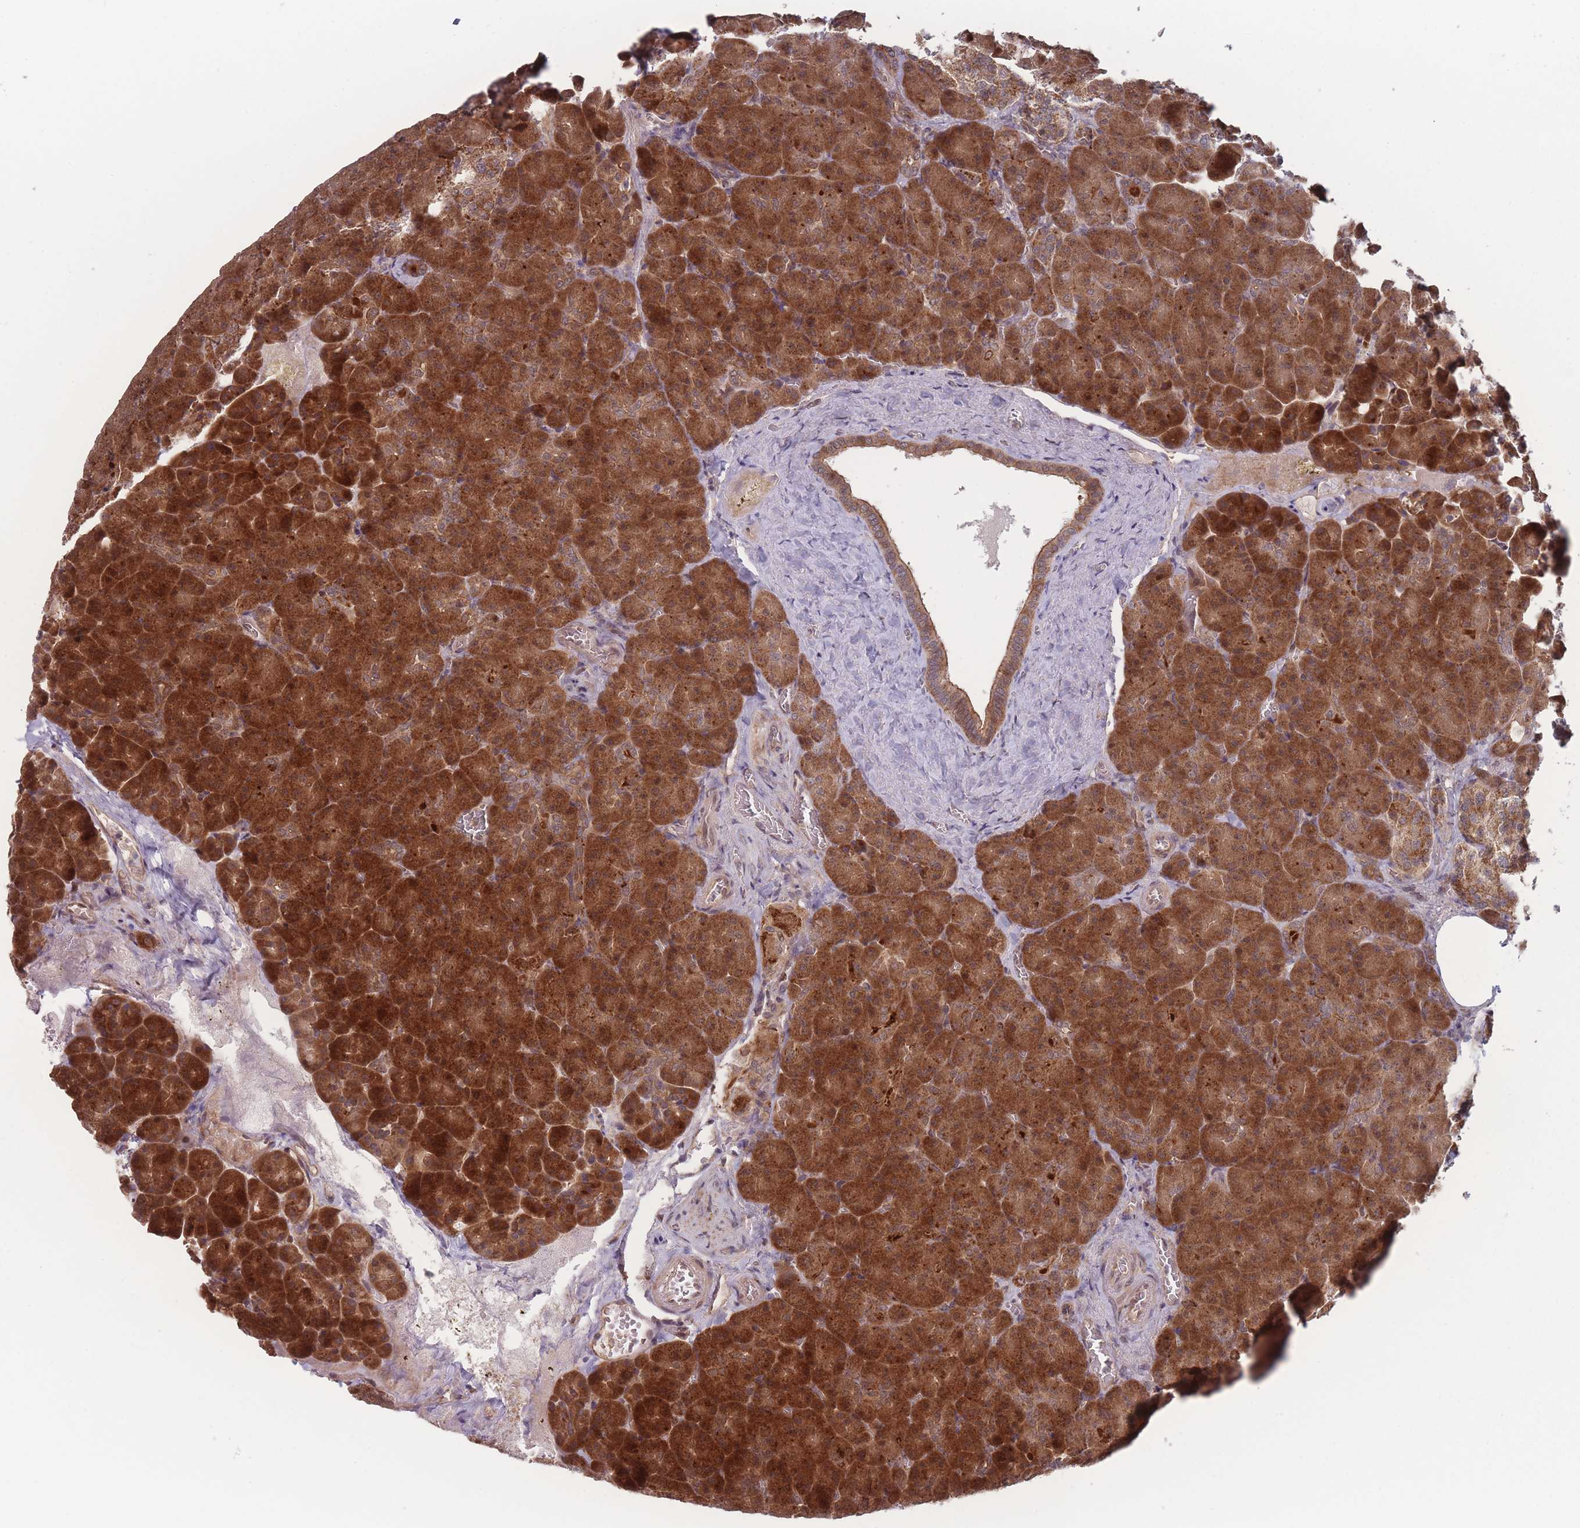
{"staining": {"intensity": "strong", "quantity": ">75%", "location": "cytoplasmic/membranous"}, "tissue": "pancreas", "cell_type": "Exocrine glandular cells", "image_type": "normal", "snomed": [{"axis": "morphology", "description": "Normal tissue, NOS"}, {"axis": "topography", "description": "Pancreas"}], "caption": "Human pancreas stained with a brown dye reveals strong cytoplasmic/membranous positive staining in about >75% of exocrine glandular cells.", "gene": "RPS18", "patient": {"sex": "female", "age": 74}}